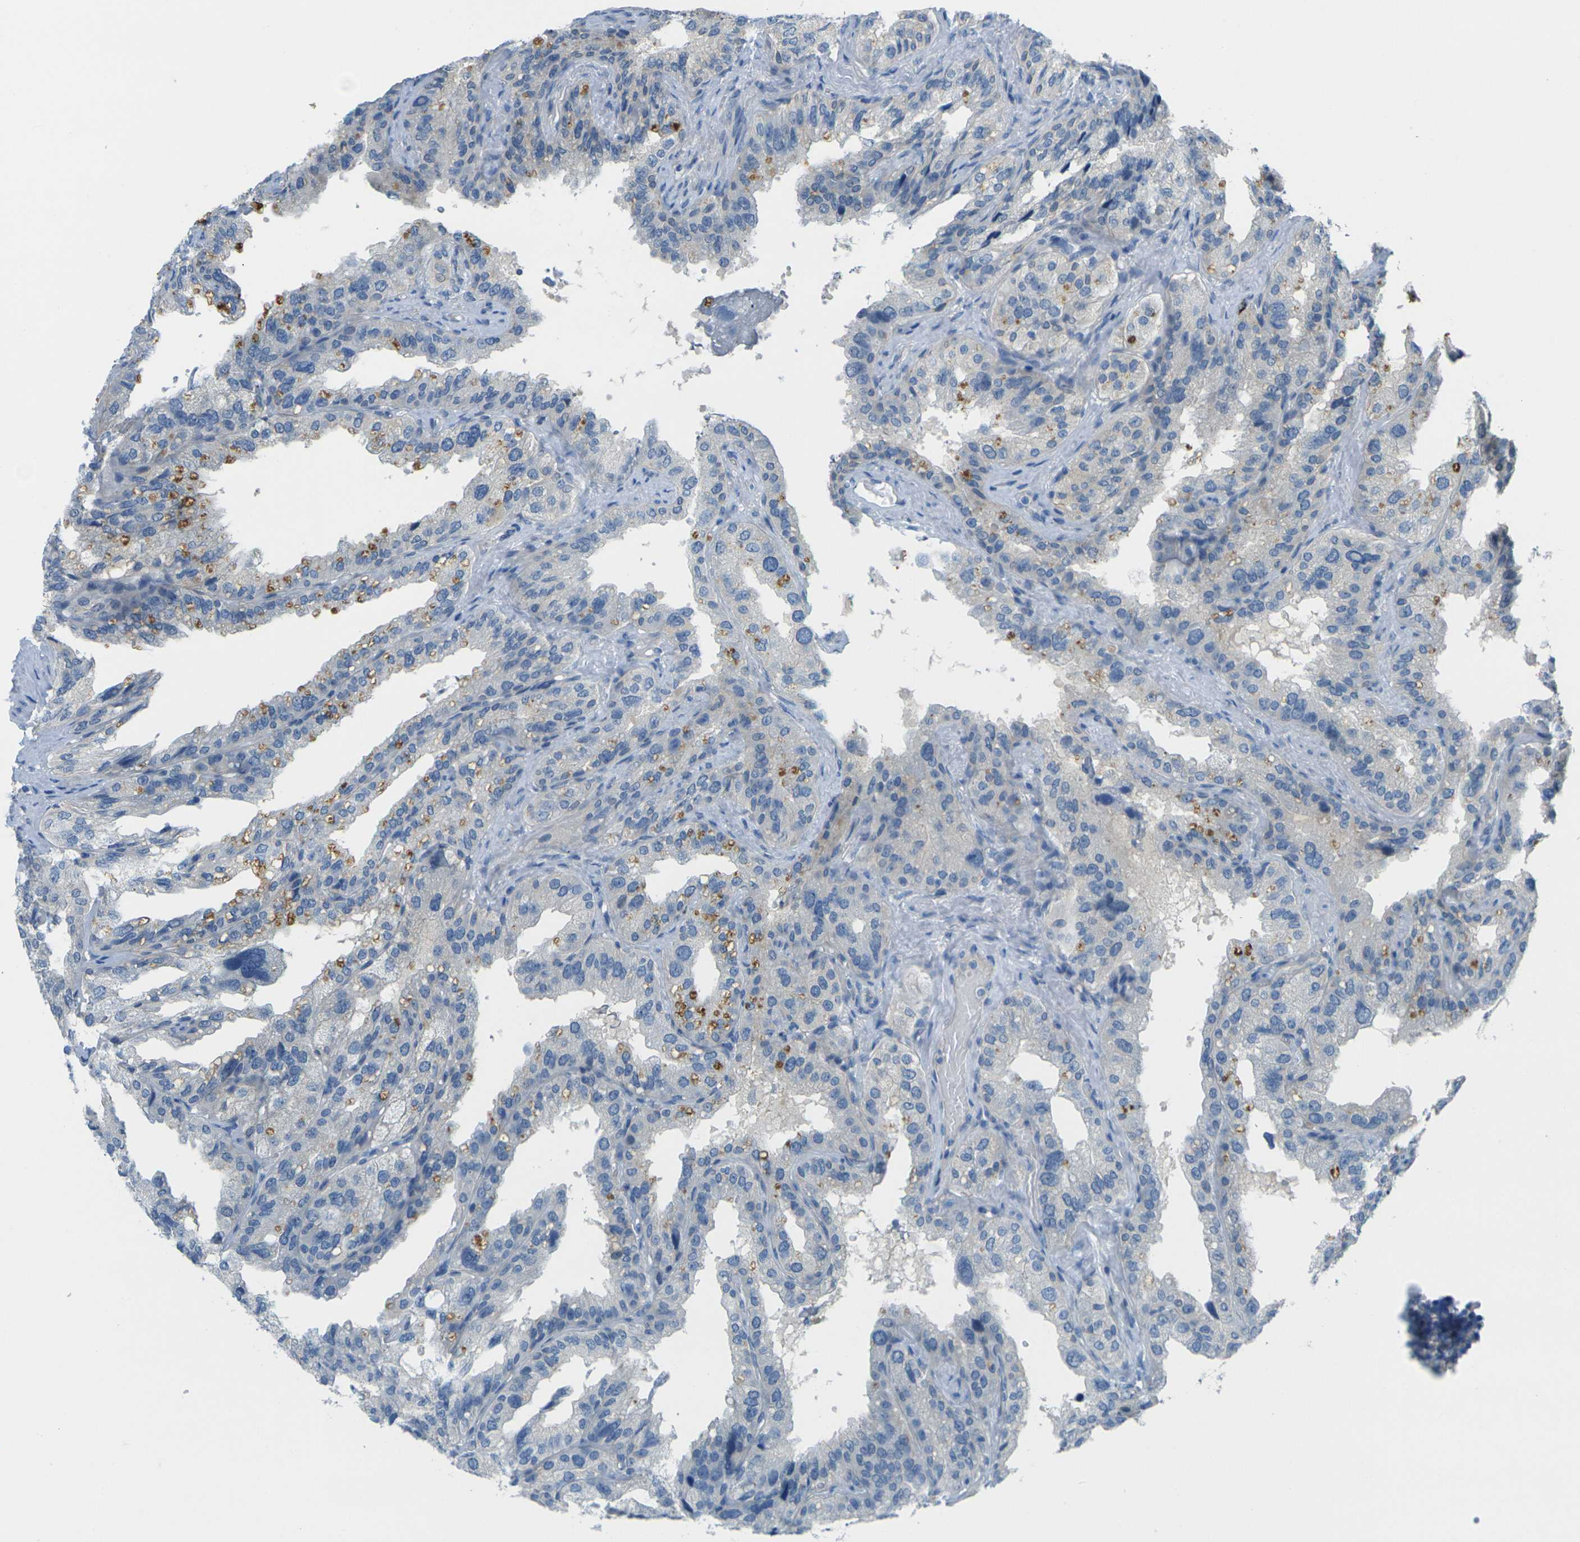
{"staining": {"intensity": "moderate", "quantity": "<25%", "location": "cytoplasmic/membranous"}, "tissue": "seminal vesicle", "cell_type": "Glandular cells", "image_type": "normal", "snomed": [{"axis": "morphology", "description": "Normal tissue, NOS"}, {"axis": "topography", "description": "Seminal veicle"}], "caption": "DAB (3,3'-diaminobenzidine) immunohistochemical staining of normal human seminal vesicle demonstrates moderate cytoplasmic/membranous protein positivity in about <25% of glandular cells.", "gene": "CYP2C8", "patient": {"sex": "male", "age": 68}}